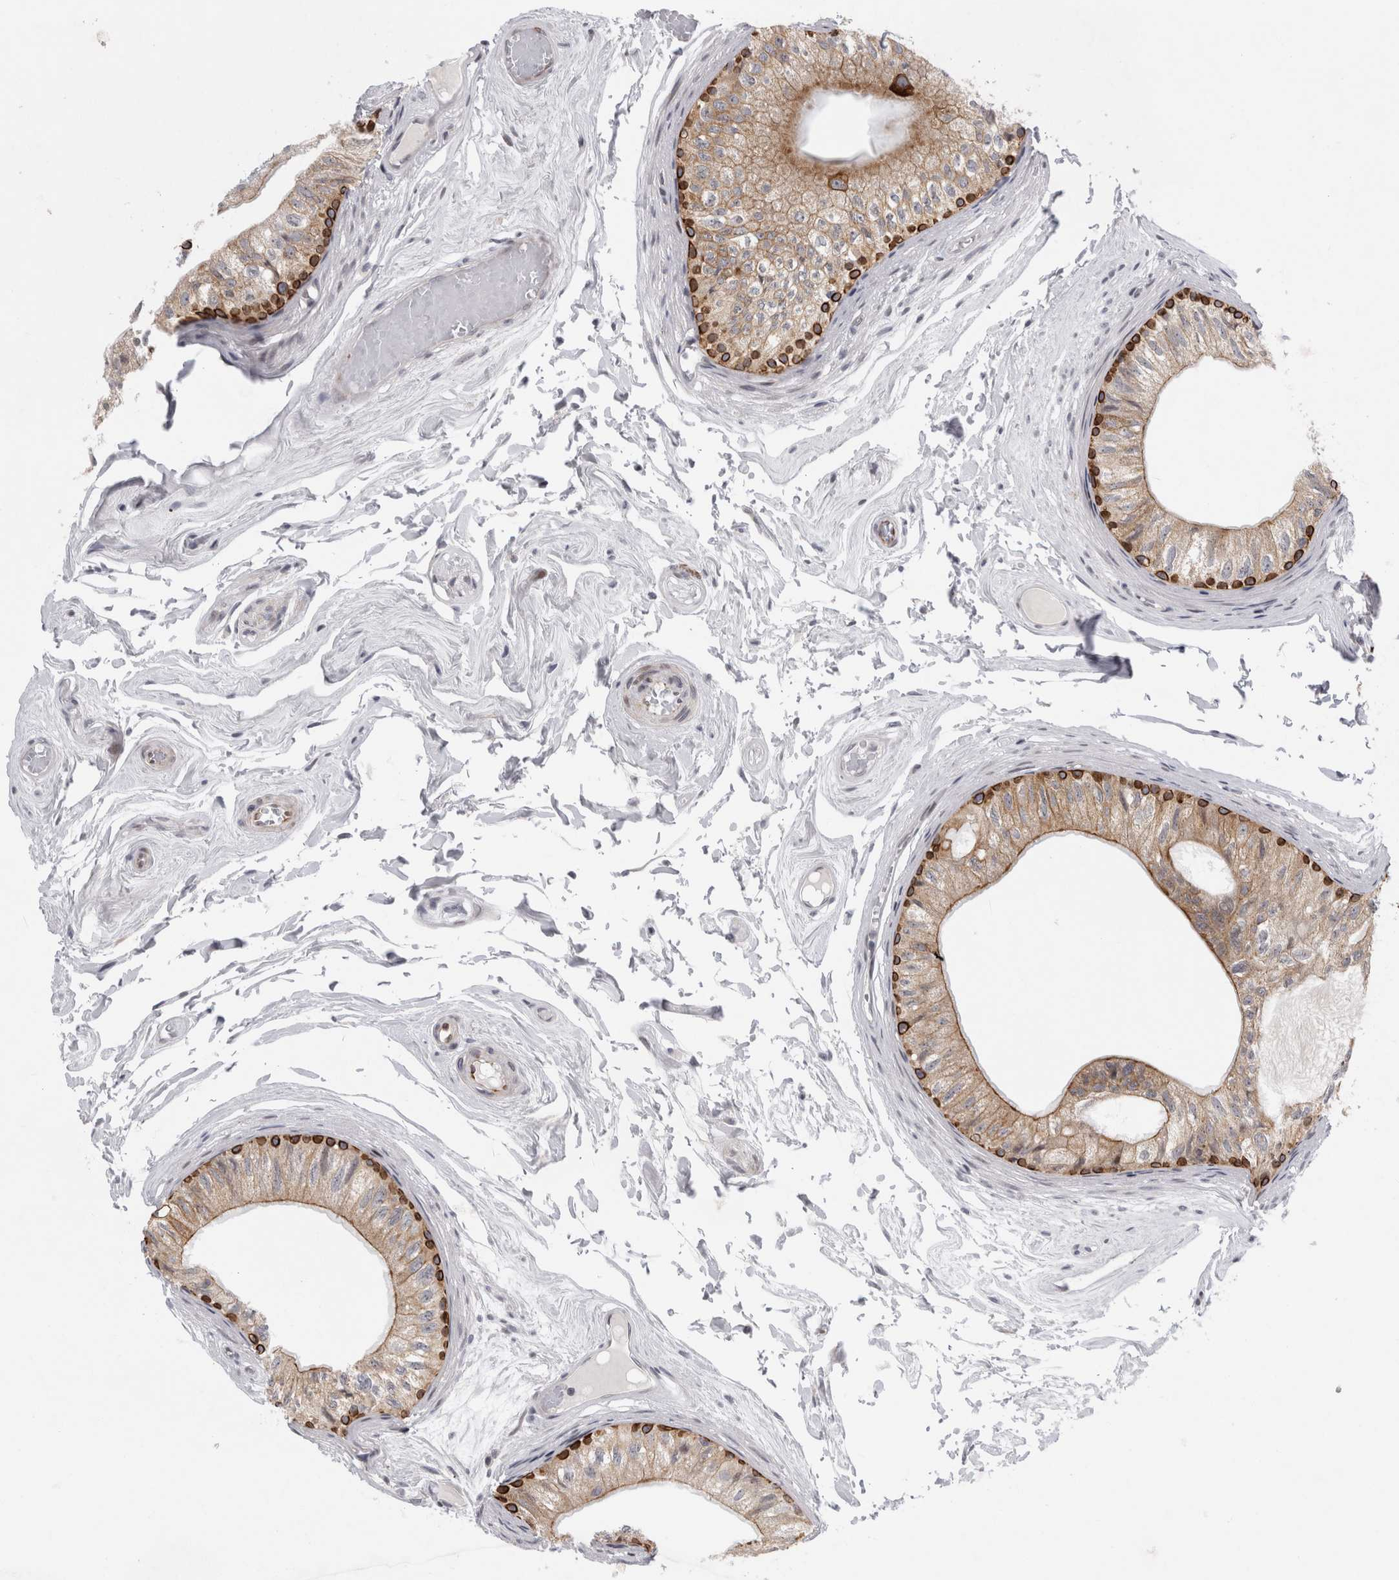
{"staining": {"intensity": "moderate", "quantity": ">75%", "location": "cytoplasmic/membranous"}, "tissue": "epididymis", "cell_type": "Glandular cells", "image_type": "normal", "snomed": [{"axis": "morphology", "description": "Normal tissue, NOS"}, {"axis": "topography", "description": "Epididymis"}], "caption": "Immunohistochemistry of benign epididymis demonstrates medium levels of moderate cytoplasmic/membranous staining in about >75% of glandular cells.", "gene": "UTP25", "patient": {"sex": "male", "age": 79}}